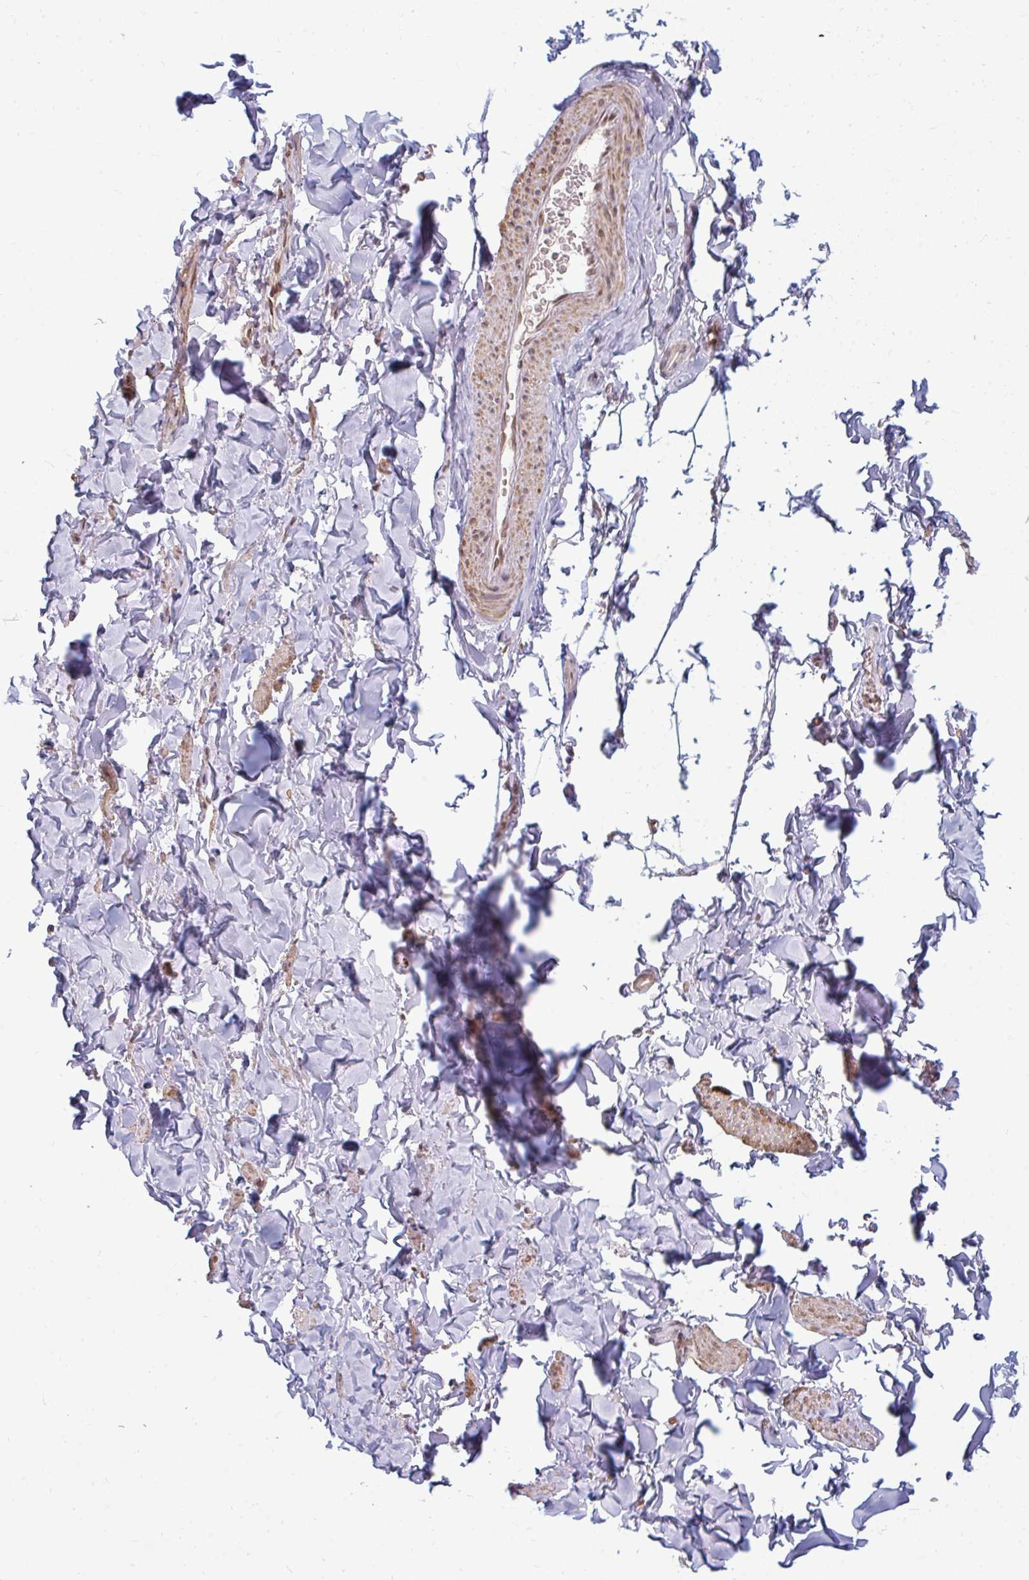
{"staining": {"intensity": "negative", "quantity": "none", "location": "none"}, "tissue": "adipose tissue", "cell_type": "Adipocytes", "image_type": "normal", "snomed": [{"axis": "morphology", "description": "Normal tissue, NOS"}, {"axis": "topography", "description": "Vulva"}, {"axis": "topography", "description": "Peripheral nerve tissue"}], "caption": "Immunohistochemical staining of unremarkable human adipose tissue displays no significant positivity in adipocytes. The staining is performed using DAB (3,3'-diaminobenzidine) brown chromogen with nuclei counter-stained in using hematoxylin.", "gene": "GPC5", "patient": {"sex": "female", "age": 66}}